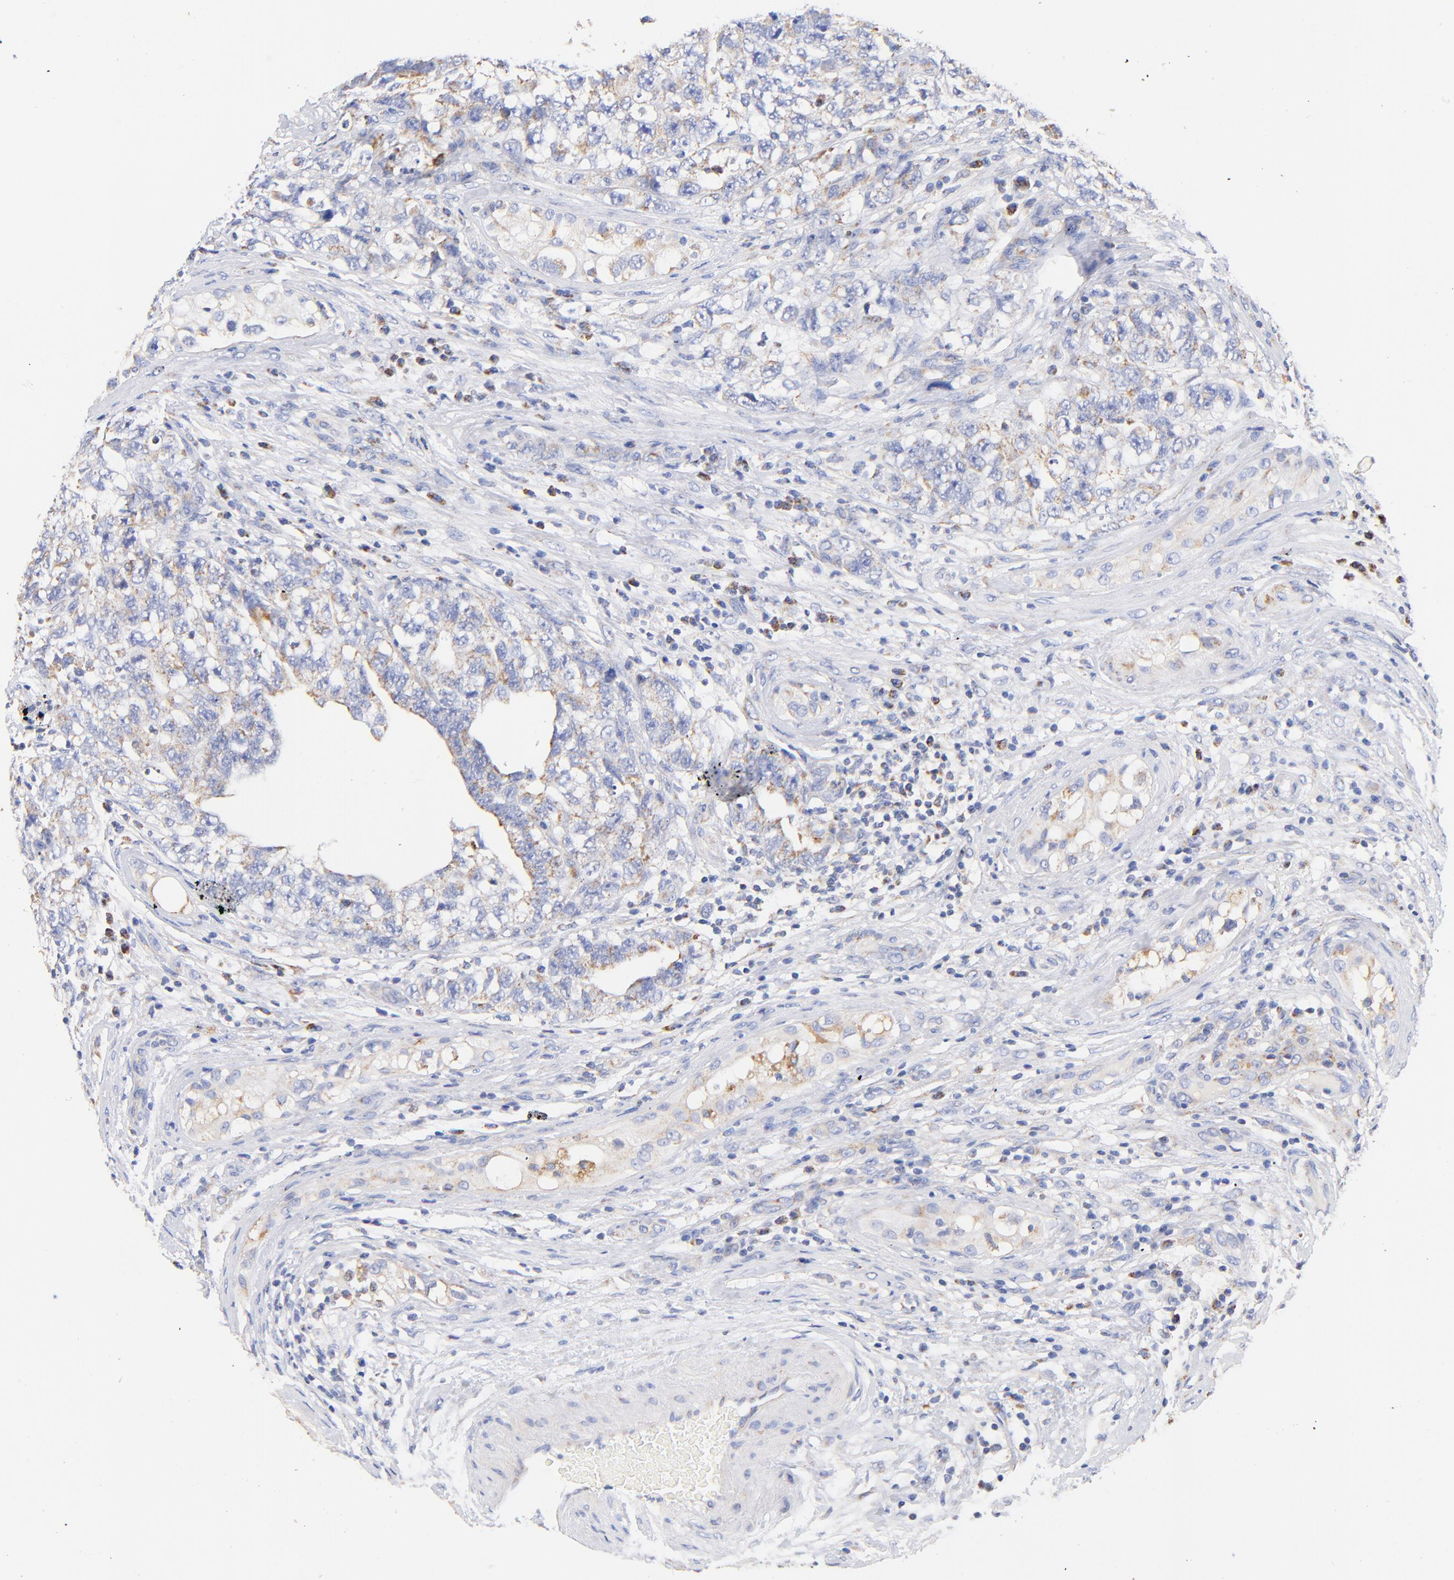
{"staining": {"intensity": "weak", "quantity": "25%-75%", "location": "cytoplasmic/membranous"}, "tissue": "testis cancer", "cell_type": "Tumor cells", "image_type": "cancer", "snomed": [{"axis": "morphology", "description": "Carcinoma, Embryonal, NOS"}, {"axis": "topography", "description": "Testis"}], "caption": "Immunohistochemistry histopathology image of human testis cancer stained for a protein (brown), which exhibits low levels of weak cytoplasmic/membranous positivity in approximately 25%-75% of tumor cells.", "gene": "ATP5F1D", "patient": {"sex": "male", "age": 31}}